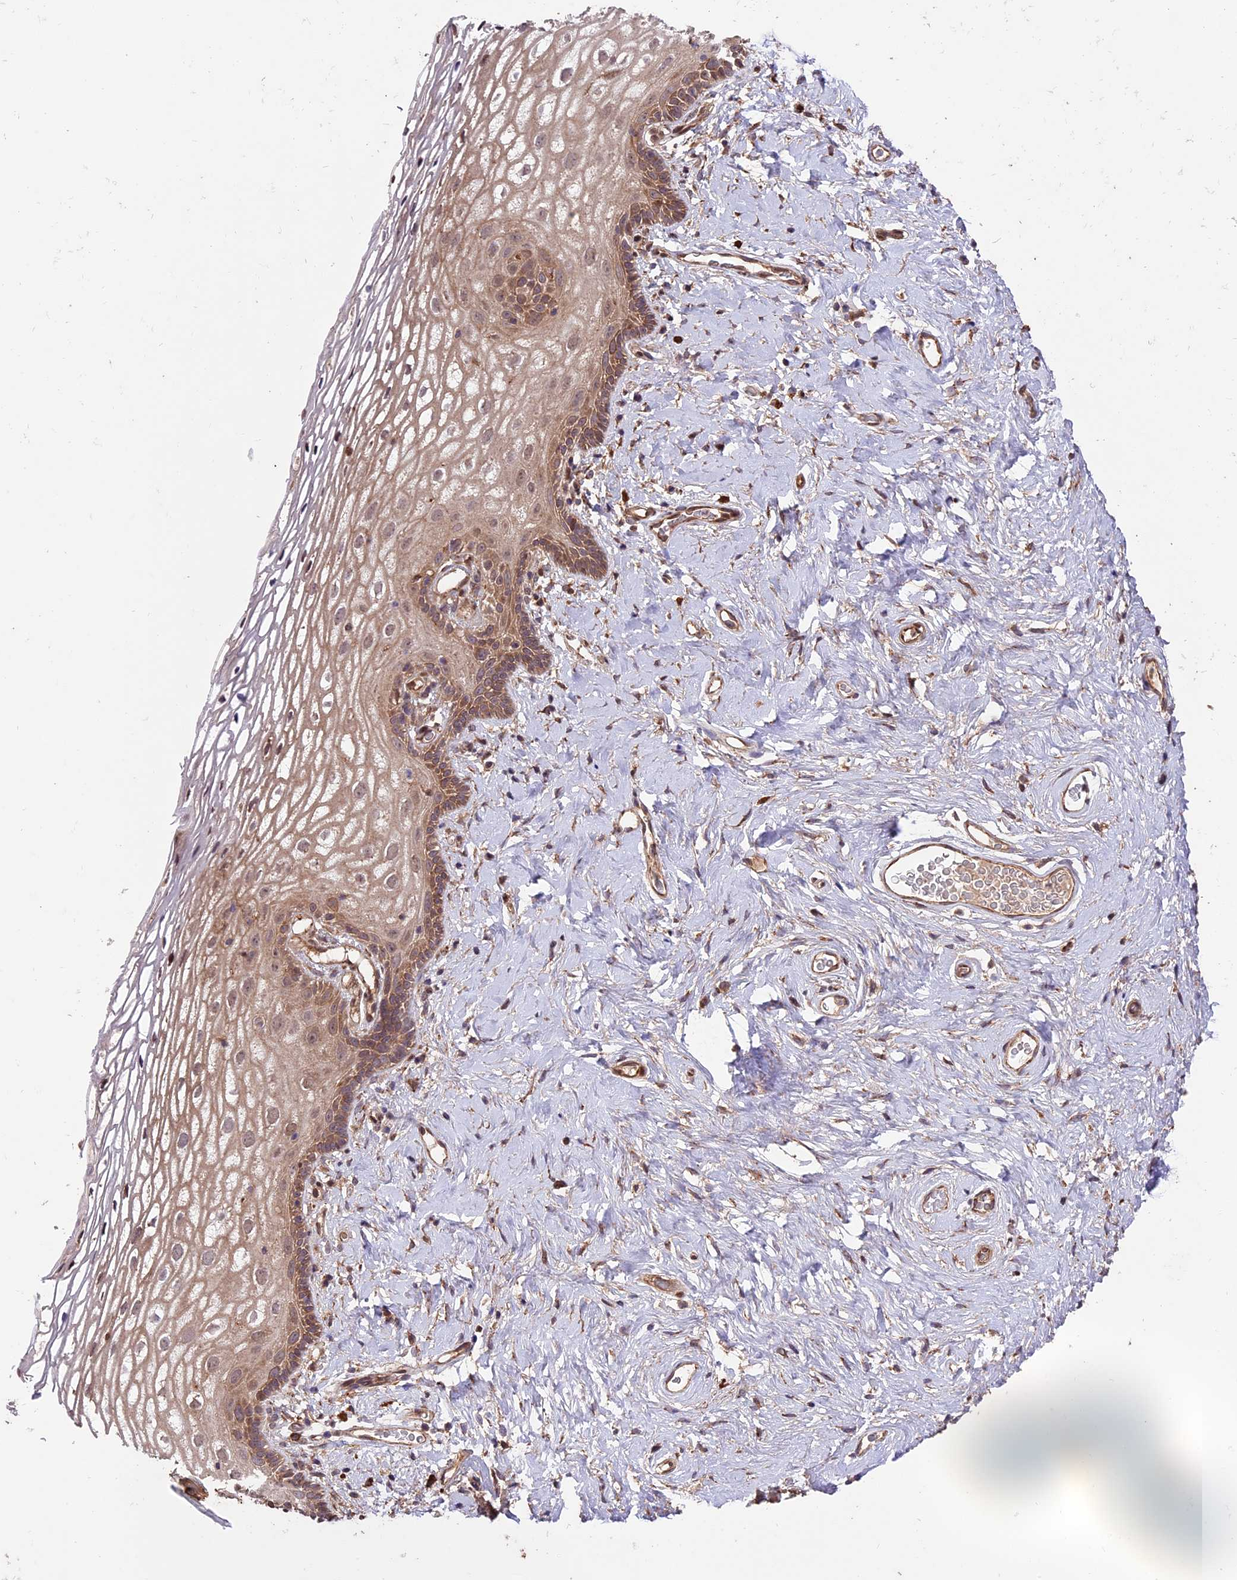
{"staining": {"intensity": "moderate", "quantity": ">75%", "location": "cytoplasmic/membranous"}, "tissue": "vagina", "cell_type": "Squamous epithelial cells", "image_type": "normal", "snomed": [{"axis": "morphology", "description": "Normal tissue, NOS"}, {"axis": "morphology", "description": "Adenocarcinoma, NOS"}, {"axis": "topography", "description": "Rectum"}, {"axis": "topography", "description": "Vagina"}], "caption": "High-power microscopy captured an immunohistochemistry histopathology image of unremarkable vagina, revealing moderate cytoplasmic/membranous staining in about >75% of squamous epithelial cells.", "gene": "HDAC5", "patient": {"sex": "female", "age": 71}}